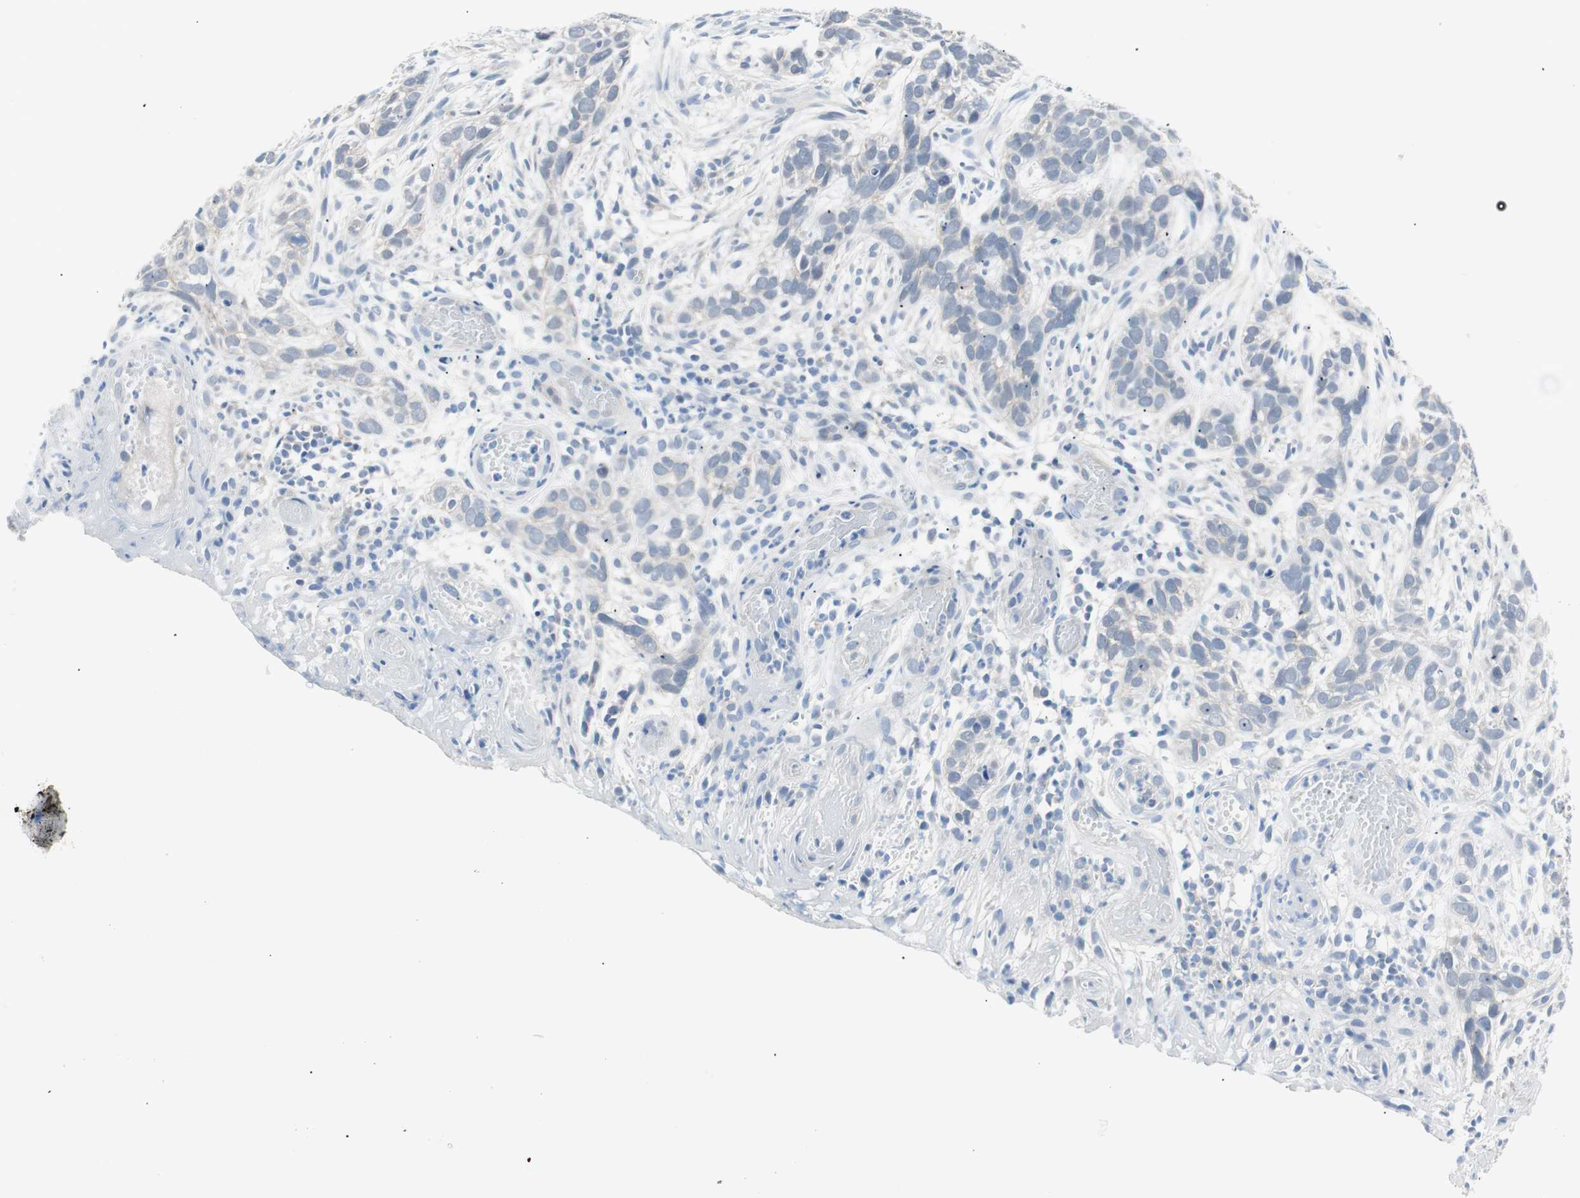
{"staining": {"intensity": "negative", "quantity": "none", "location": "none"}, "tissue": "skin cancer", "cell_type": "Tumor cells", "image_type": "cancer", "snomed": [{"axis": "morphology", "description": "Basal cell carcinoma"}, {"axis": "topography", "description": "Skin"}], "caption": "Skin cancer (basal cell carcinoma) stained for a protein using immunohistochemistry exhibits no positivity tumor cells.", "gene": "VIL1", "patient": {"sex": "male", "age": 87}}